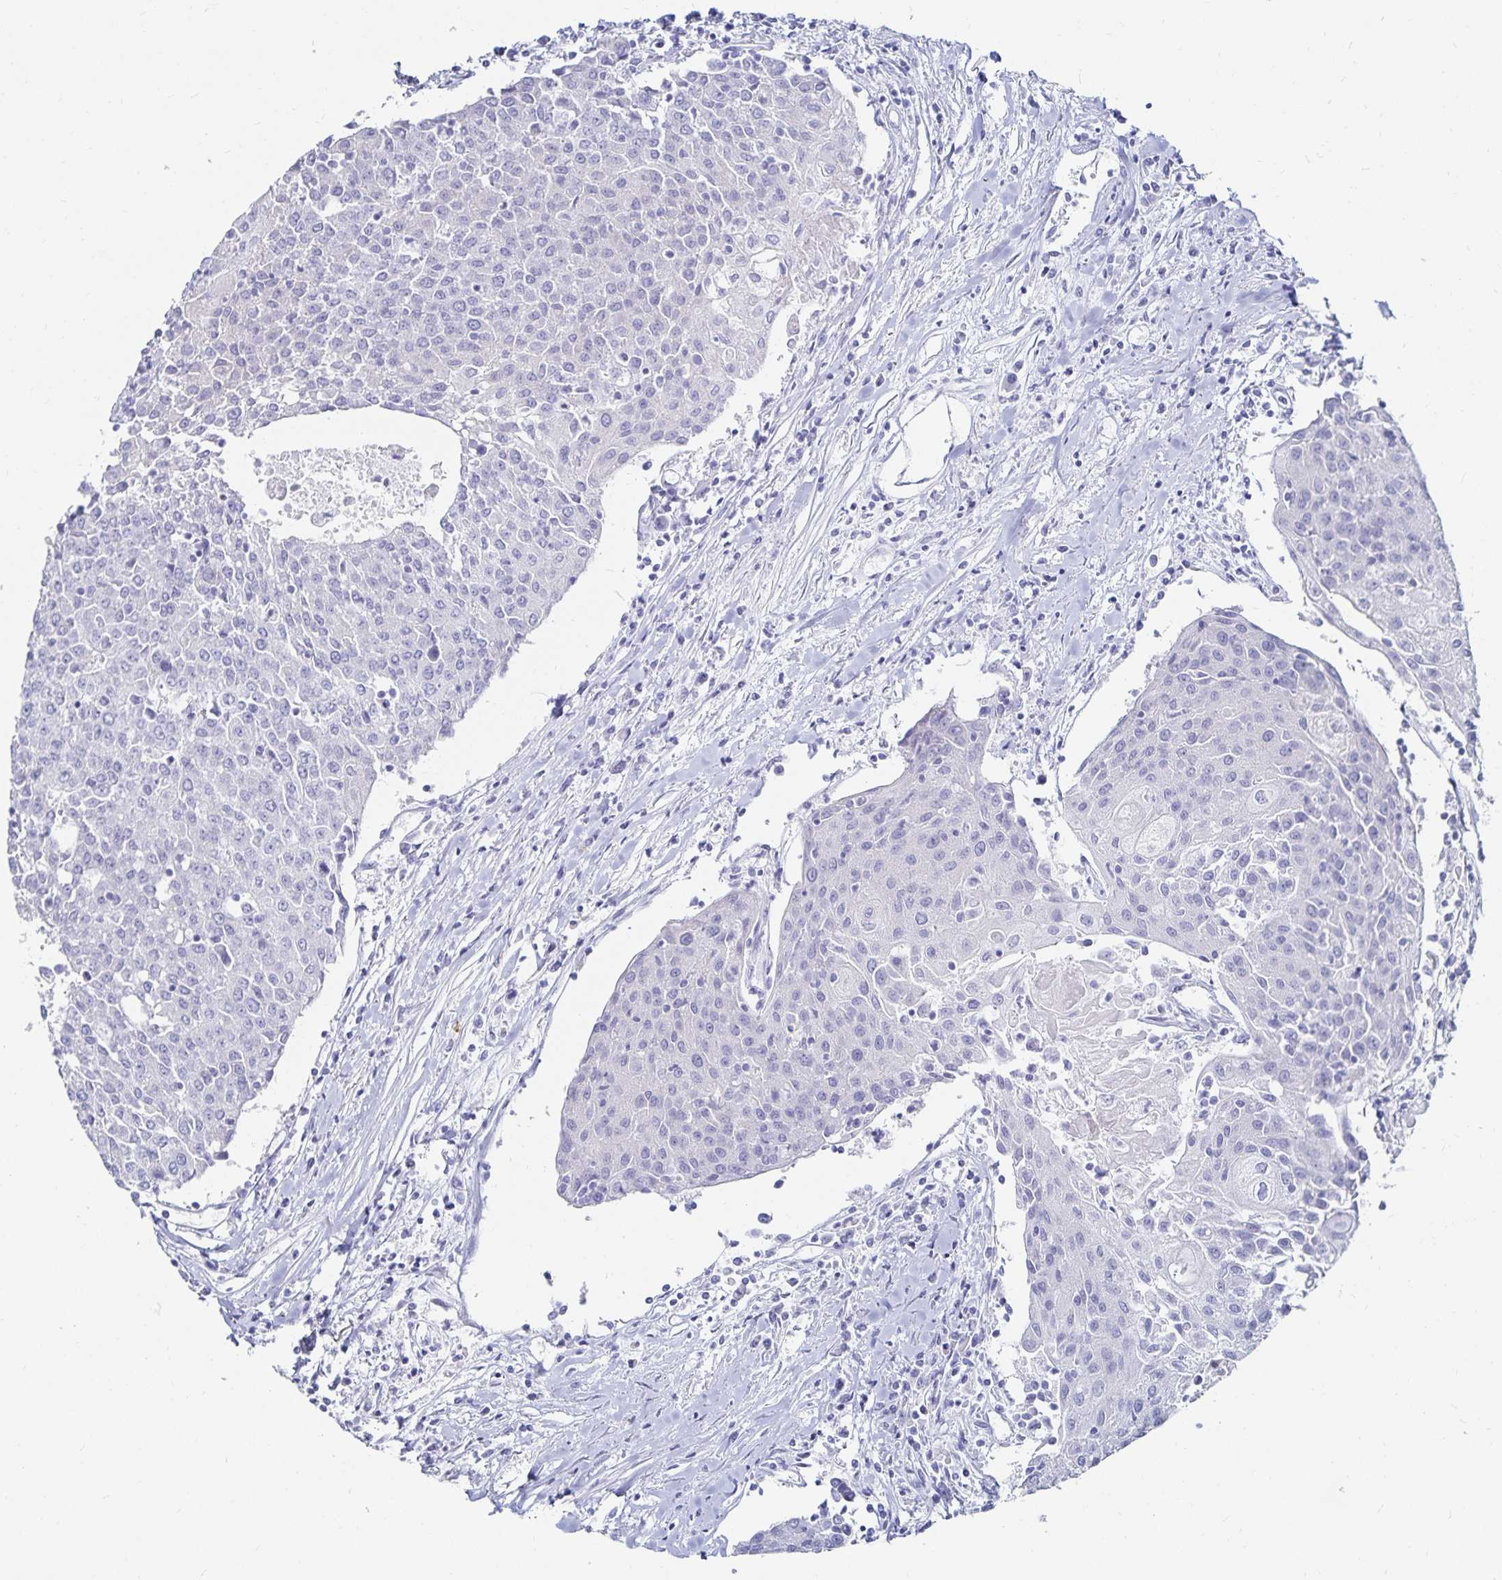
{"staining": {"intensity": "negative", "quantity": "none", "location": "none"}, "tissue": "urothelial cancer", "cell_type": "Tumor cells", "image_type": "cancer", "snomed": [{"axis": "morphology", "description": "Urothelial carcinoma, High grade"}, {"axis": "topography", "description": "Urinary bladder"}], "caption": "Image shows no significant protein positivity in tumor cells of urothelial cancer.", "gene": "TNIP1", "patient": {"sex": "female", "age": 85}}